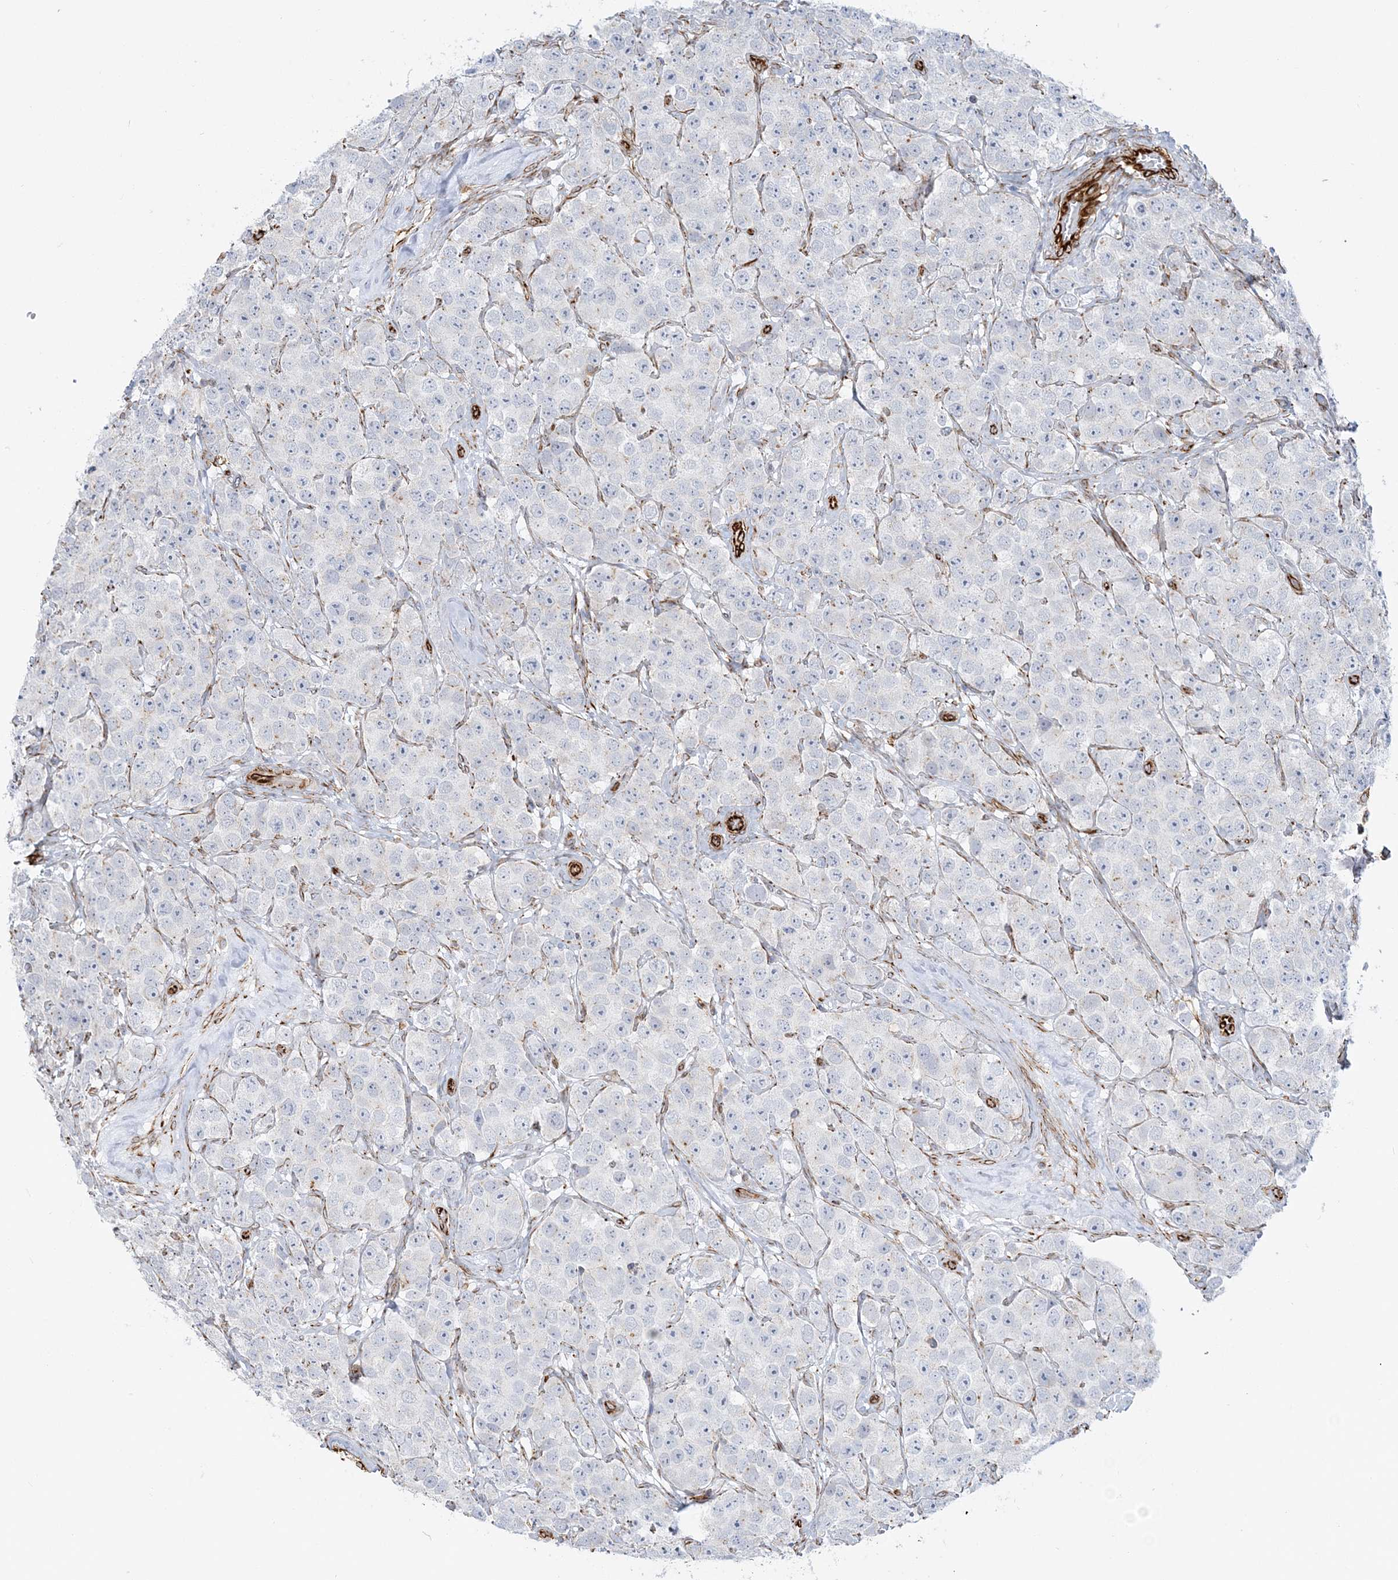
{"staining": {"intensity": "negative", "quantity": "none", "location": "none"}, "tissue": "testis cancer", "cell_type": "Tumor cells", "image_type": "cancer", "snomed": [{"axis": "morphology", "description": "Seminoma, NOS"}, {"axis": "topography", "description": "Testis"}], "caption": "Immunohistochemistry (IHC) image of neoplastic tissue: human testis cancer (seminoma) stained with DAB (3,3'-diaminobenzidine) shows no significant protein positivity in tumor cells. Brightfield microscopy of IHC stained with DAB (brown) and hematoxylin (blue), captured at high magnification.", "gene": "SCLT1", "patient": {"sex": "male", "age": 28}}